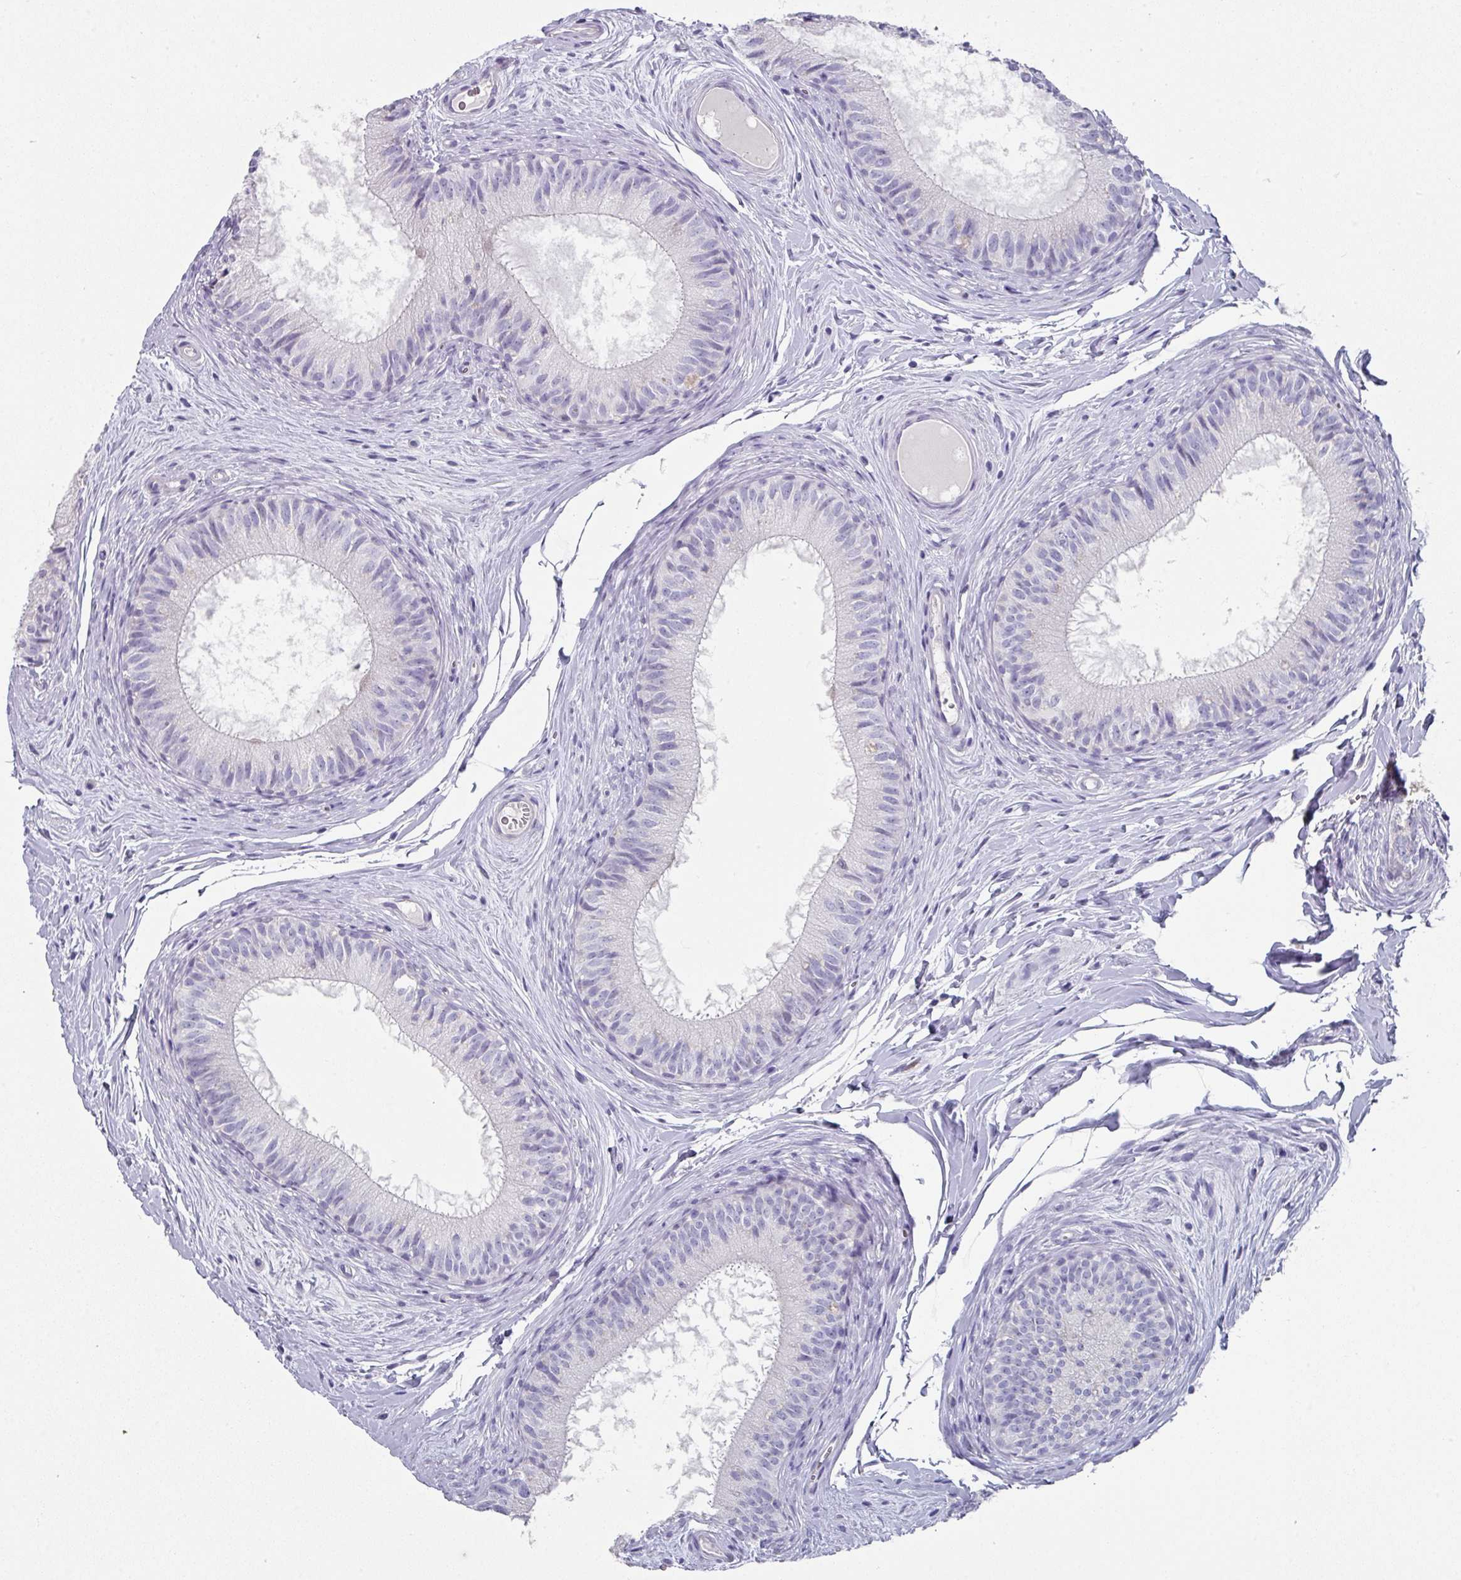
{"staining": {"intensity": "negative", "quantity": "none", "location": "none"}, "tissue": "epididymis", "cell_type": "Glandular cells", "image_type": "normal", "snomed": [{"axis": "morphology", "description": "Normal tissue, NOS"}, {"axis": "topography", "description": "Epididymis"}], "caption": "Epididymis stained for a protein using immunohistochemistry reveals no positivity glandular cells.", "gene": "DEFB115", "patient": {"sex": "male", "age": 25}}